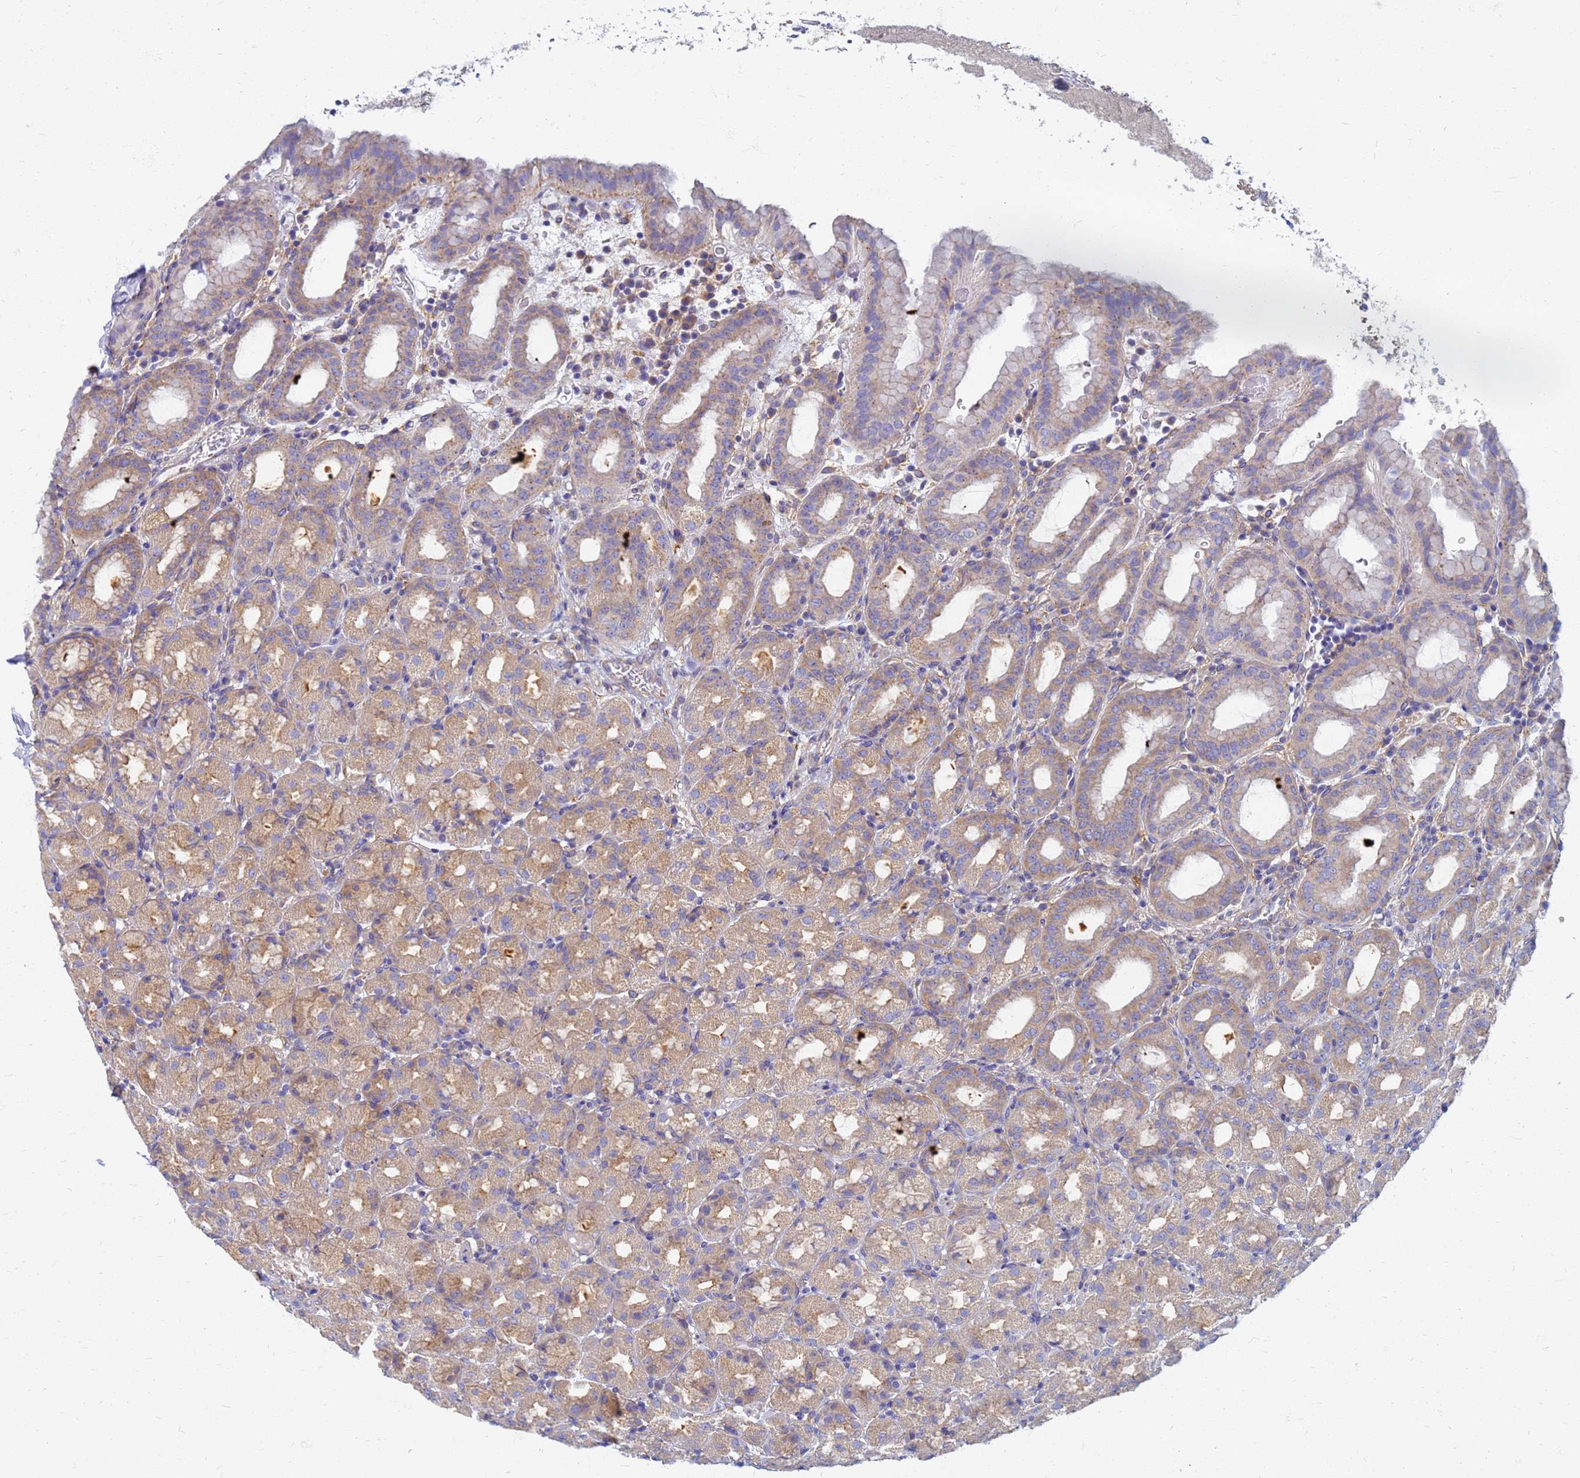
{"staining": {"intensity": "weak", "quantity": ">75%", "location": "cytoplasmic/membranous"}, "tissue": "stomach", "cell_type": "Glandular cells", "image_type": "normal", "snomed": [{"axis": "morphology", "description": "Normal tissue, NOS"}, {"axis": "topography", "description": "Stomach, upper"}, {"axis": "topography", "description": "Stomach, lower"}, {"axis": "topography", "description": "Small intestine"}], "caption": "This photomicrograph exhibits immunohistochemistry (IHC) staining of unremarkable stomach, with low weak cytoplasmic/membranous positivity in about >75% of glandular cells.", "gene": "EEA1", "patient": {"sex": "male", "age": 68}}